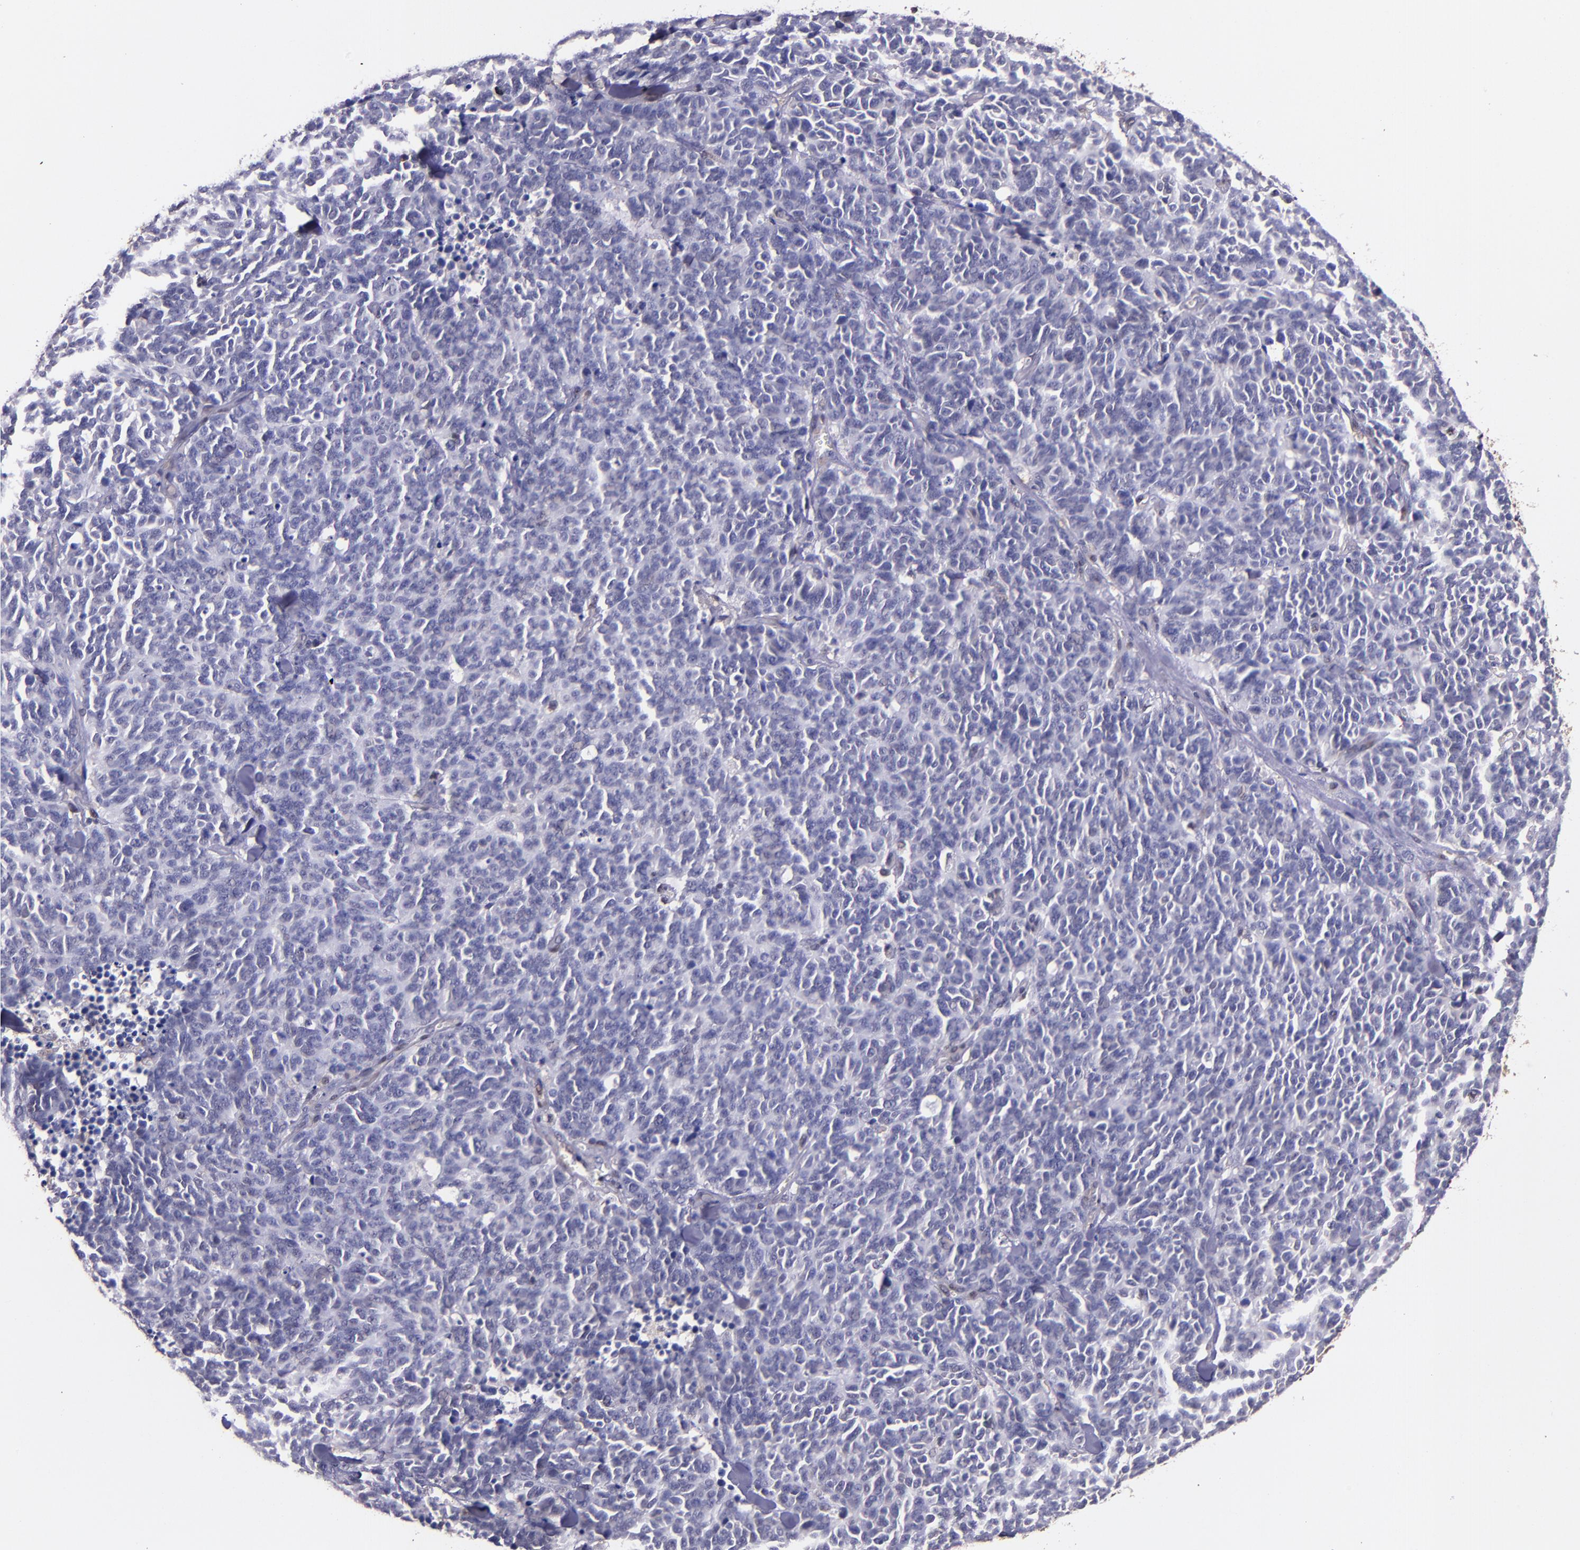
{"staining": {"intensity": "weak", "quantity": "<25%", "location": "cytoplasmic/membranous"}, "tissue": "lung cancer", "cell_type": "Tumor cells", "image_type": "cancer", "snomed": [{"axis": "morphology", "description": "Neoplasm, malignant, NOS"}, {"axis": "topography", "description": "Lung"}], "caption": "Immunohistochemical staining of lung cancer (neoplasm (malignant)) reveals no significant staining in tumor cells.", "gene": "STAT6", "patient": {"sex": "female", "age": 58}}